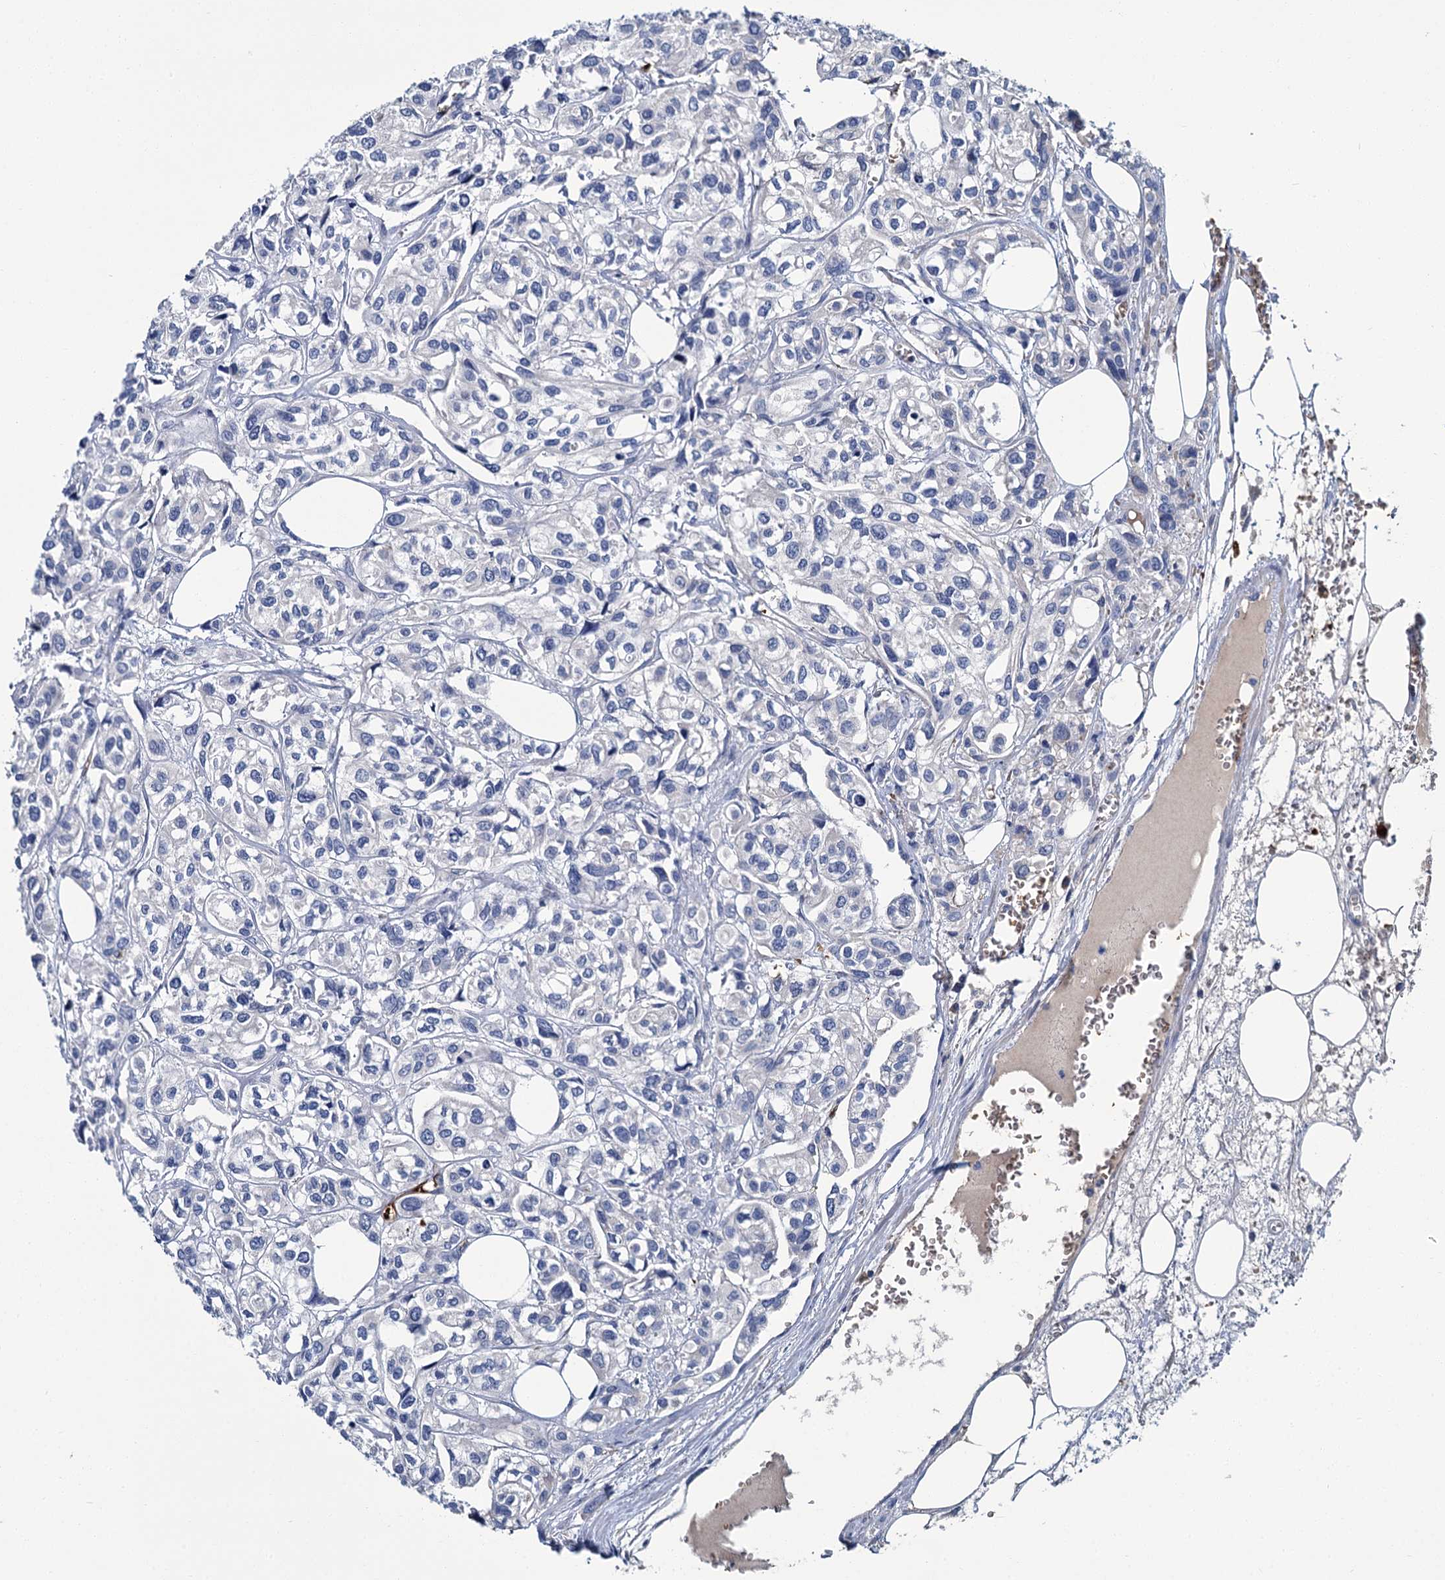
{"staining": {"intensity": "negative", "quantity": "none", "location": "none"}, "tissue": "urothelial cancer", "cell_type": "Tumor cells", "image_type": "cancer", "snomed": [{"axis": "morphology", "description": "Urothelial carcinoma, High grade"}, {"axis": "topography", "description": "Urinary bladder"}], "caption": "This is an immunohistochemistry (IHC) micrograph of human high-grade urothelial carcinoma. There is no staining in tumor cells.", "gene": "ATG2A", "patient": {"sex": "male", "age": 67}}